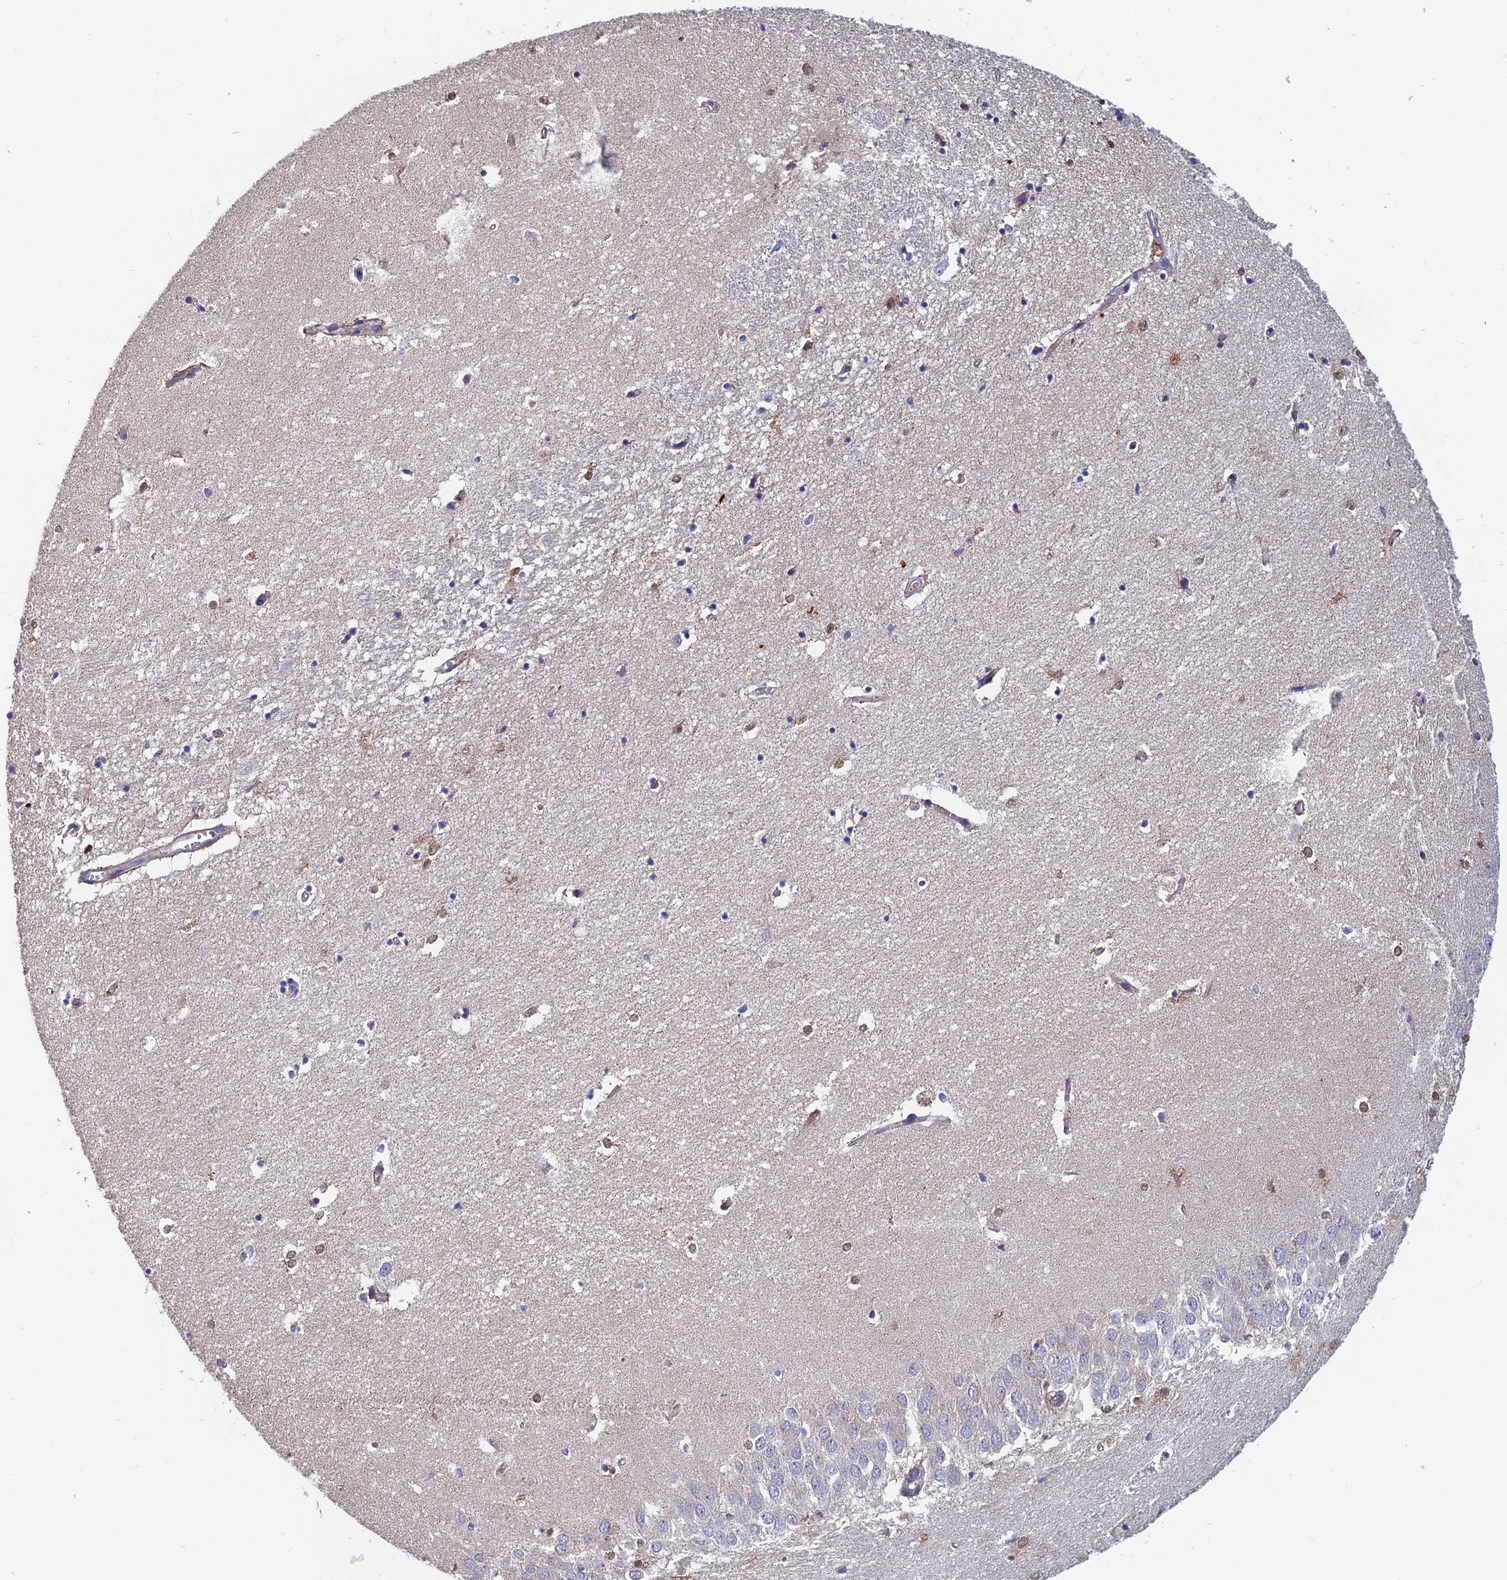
{"staining": {"intensity": "moderate", "quantity": "<25%", "location": "nuclear"}, "tissue": "hippocampus", "cell_type": "Glial cells", "image_type": "normal", "snomed": [{"axis": "morphology", "description": "Normal tissue, NOS"}, {"axis": "topography", "description": "Hippocampus"}], "caption": "The photomicrograph shows a brown stain indicating the presence of a protein in the nuclear of glial cells in hippocampus.", "gene": "HSD17B8", "patient": {"sex": "female", "age": 64}}